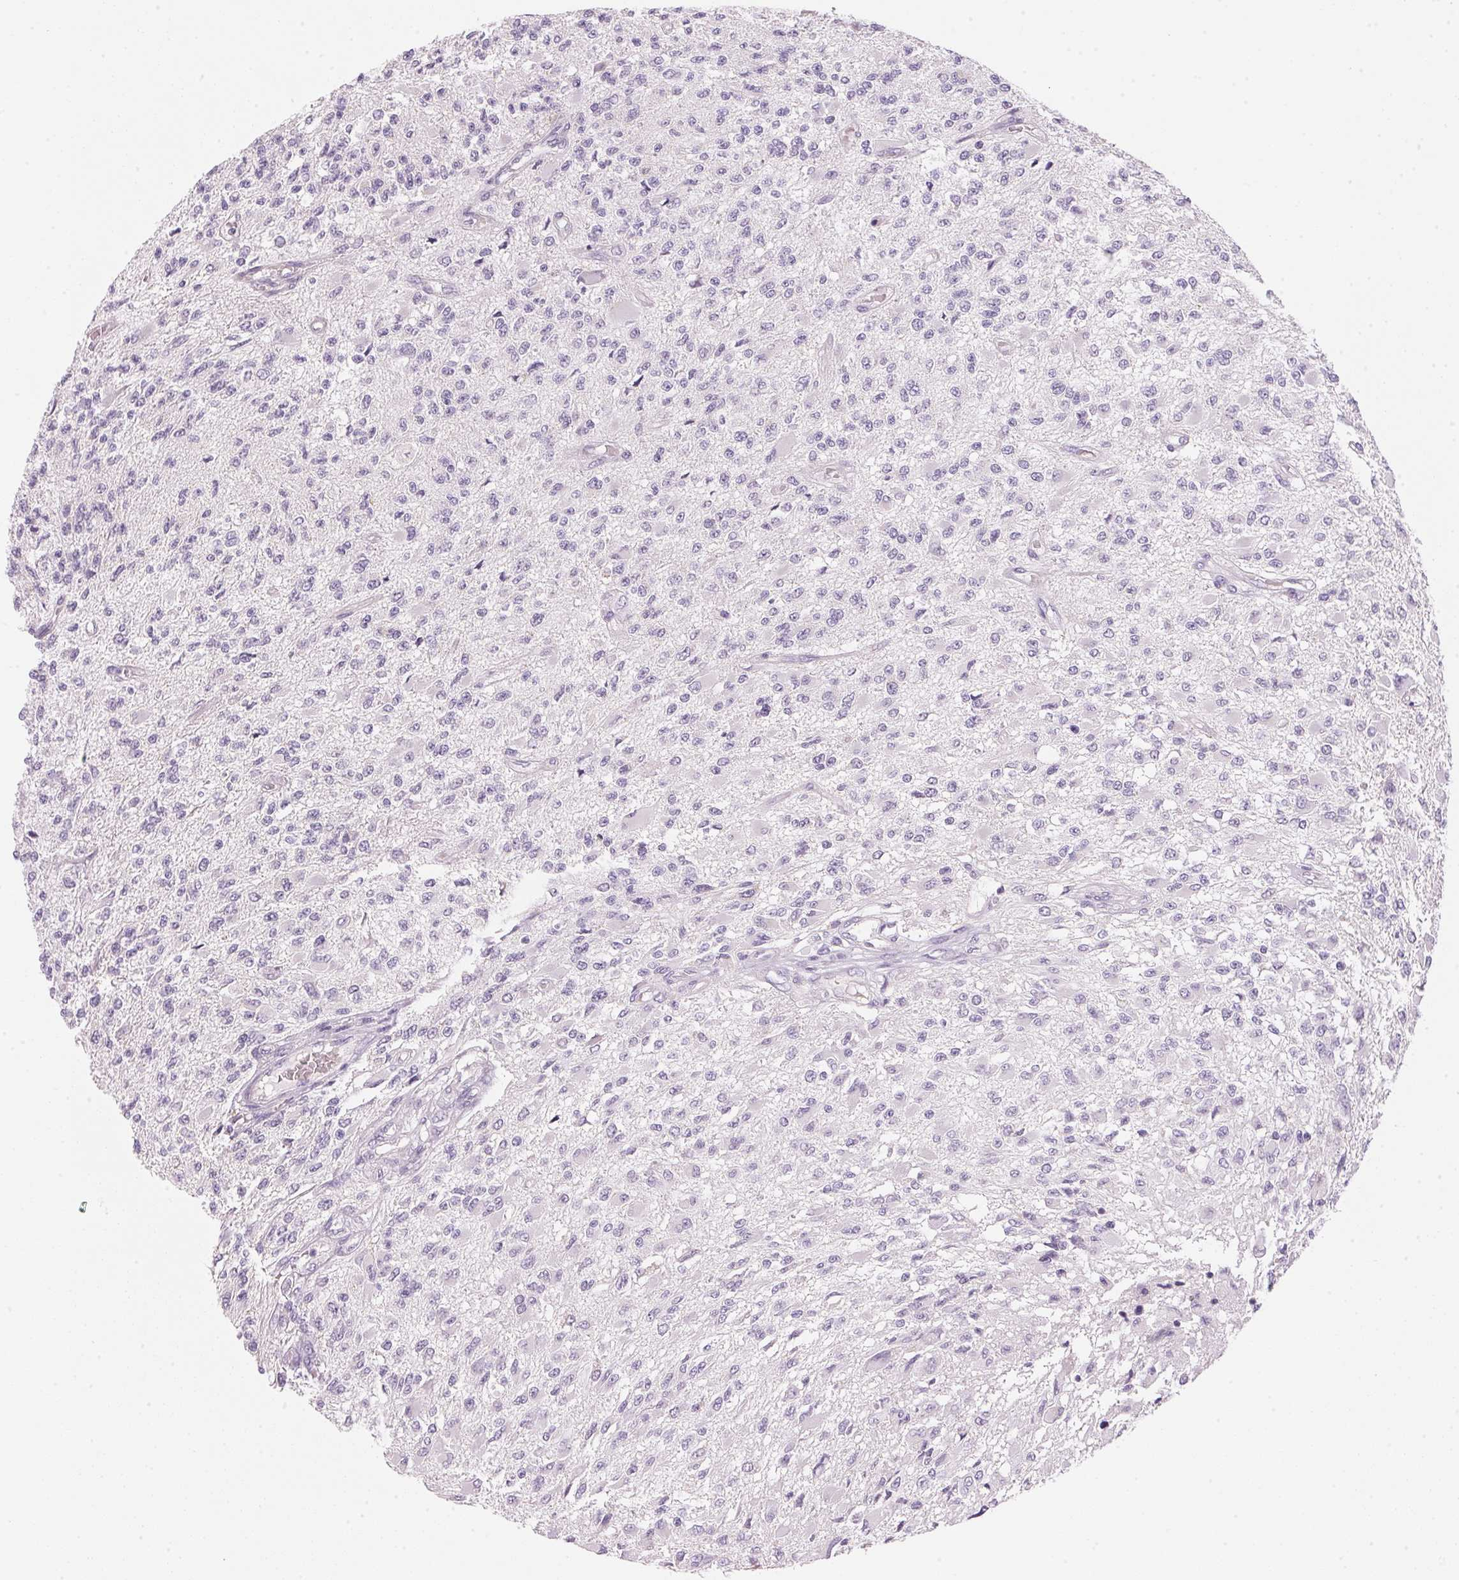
{"staining": {"intensity": "negative", "quantity": "none", "location": "none"}, "tissue": "glioma", "cell_type": "Tumor cells", "image_type": "cancer", "snomed": [{"axis": "morphology", "description": "Glioma, malignant, High grade"}, {"axis": "topography", "description": "Brain"}], "caption": "Photomicrograph shows no protein positivity in tumor cells of high-grade glioma (malignant) tissue.", "gene": "CYP11B1", "patient": {"sex": "female", "age": 63}}